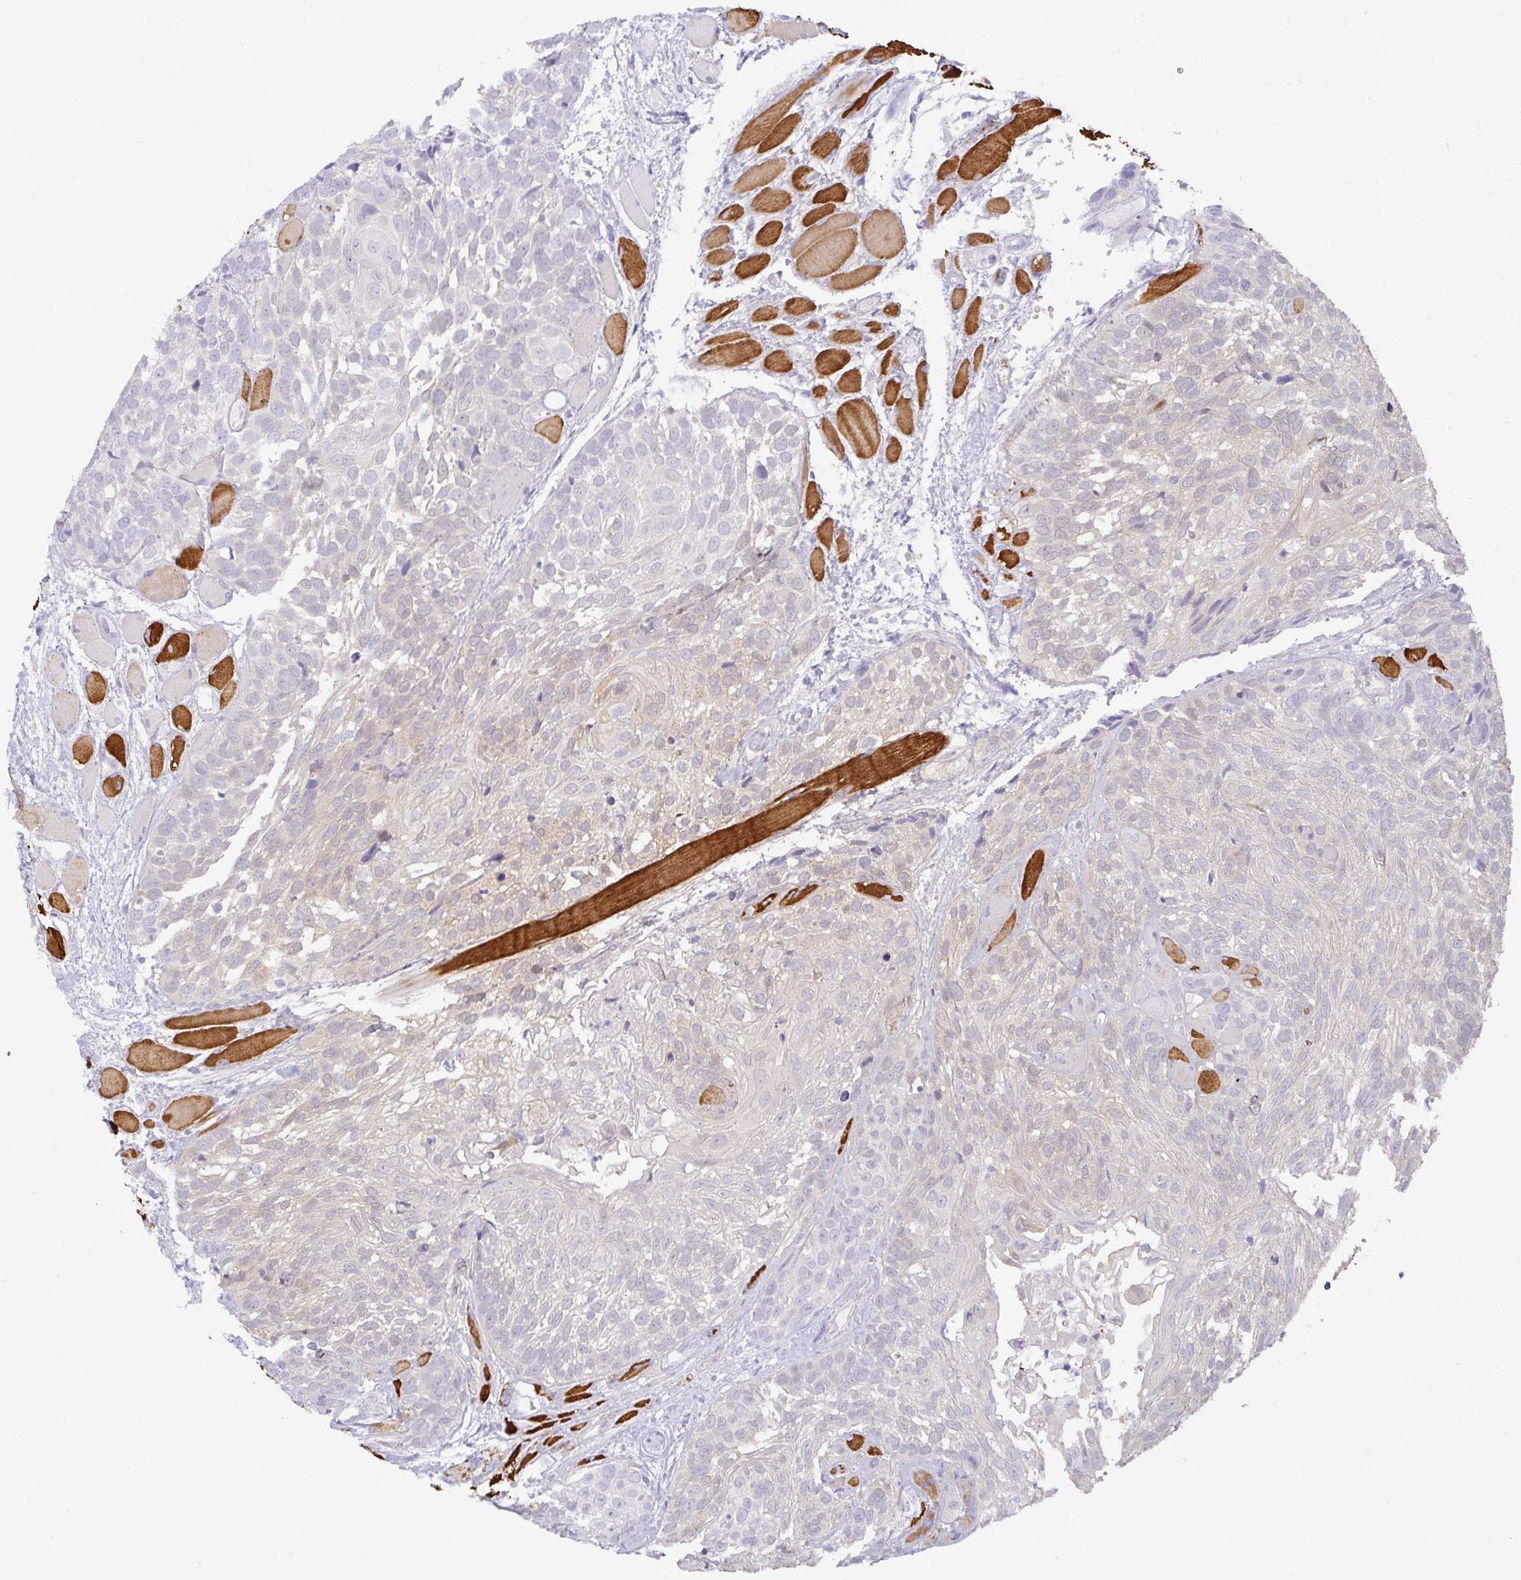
{"staining": {"intensity": "negative", "quantity": "none", "location": "none"}, "tissue": "head and neck cancer", "cell_type": "Tumor cells", "image_type": "cancer", "snomed": [{"axis": "morphology", "description": "Squamous cell carcinoma, NOS"}, {"axis": "topography", "description": "Head-Neck"}], "caption": "High magnification brightfield microscopy of head and neck squamous cell carcinoma stained with DAB (brown) and counterstained with hematoxylin (blue): tumor cells show no significant expression.", "gene": "MON2", "patient": {"sex": "female", "age": 50}}